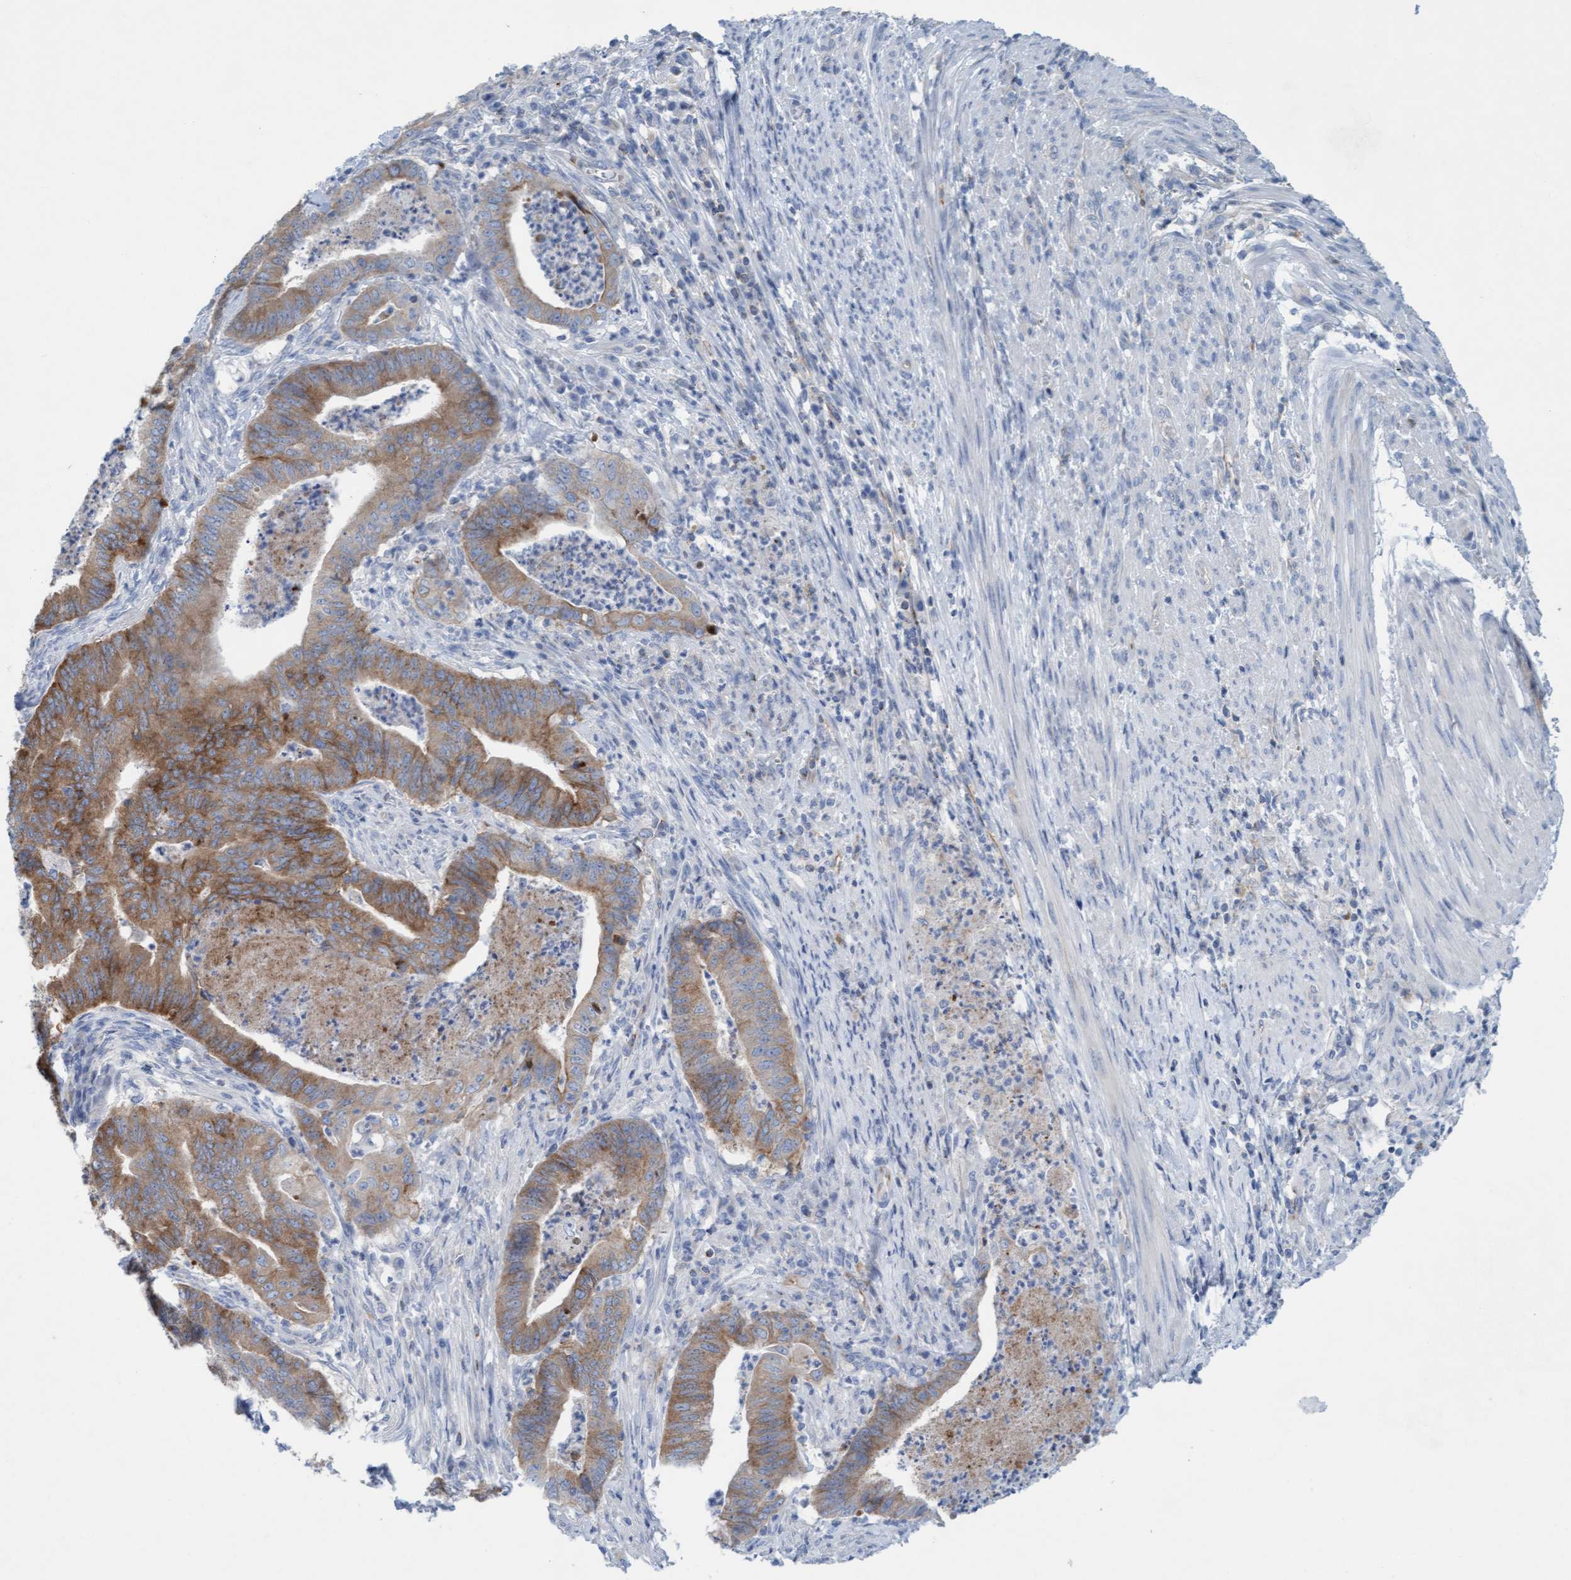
{"staining": {"intensity": "moderate", "quantity": ">75%", "location": "cytoplasmic/membranous"}, "tissue": "endometrial cancer", "cell_type": "Tumor cells", "image_type": "cancer", "snomed": [{"axis": "morphology", "description": "Polyp, NOS"}, {"axis": "morphology", "description": "Adenocarcinoma, NOS"}, {"axis": "morphology", "description": "Adenoma, NOS"}, {"axis": "topography", "description": "Endometrium"}], "caption": "There is medium levels of moderate cytoplasmic/membranous expression in tumor cells of polyp (endometrial), as demonstrated by immunohistochemical staining (brown color).", "gene": "SIGIRR", "patient": {"sex": "female", "age": 79}}